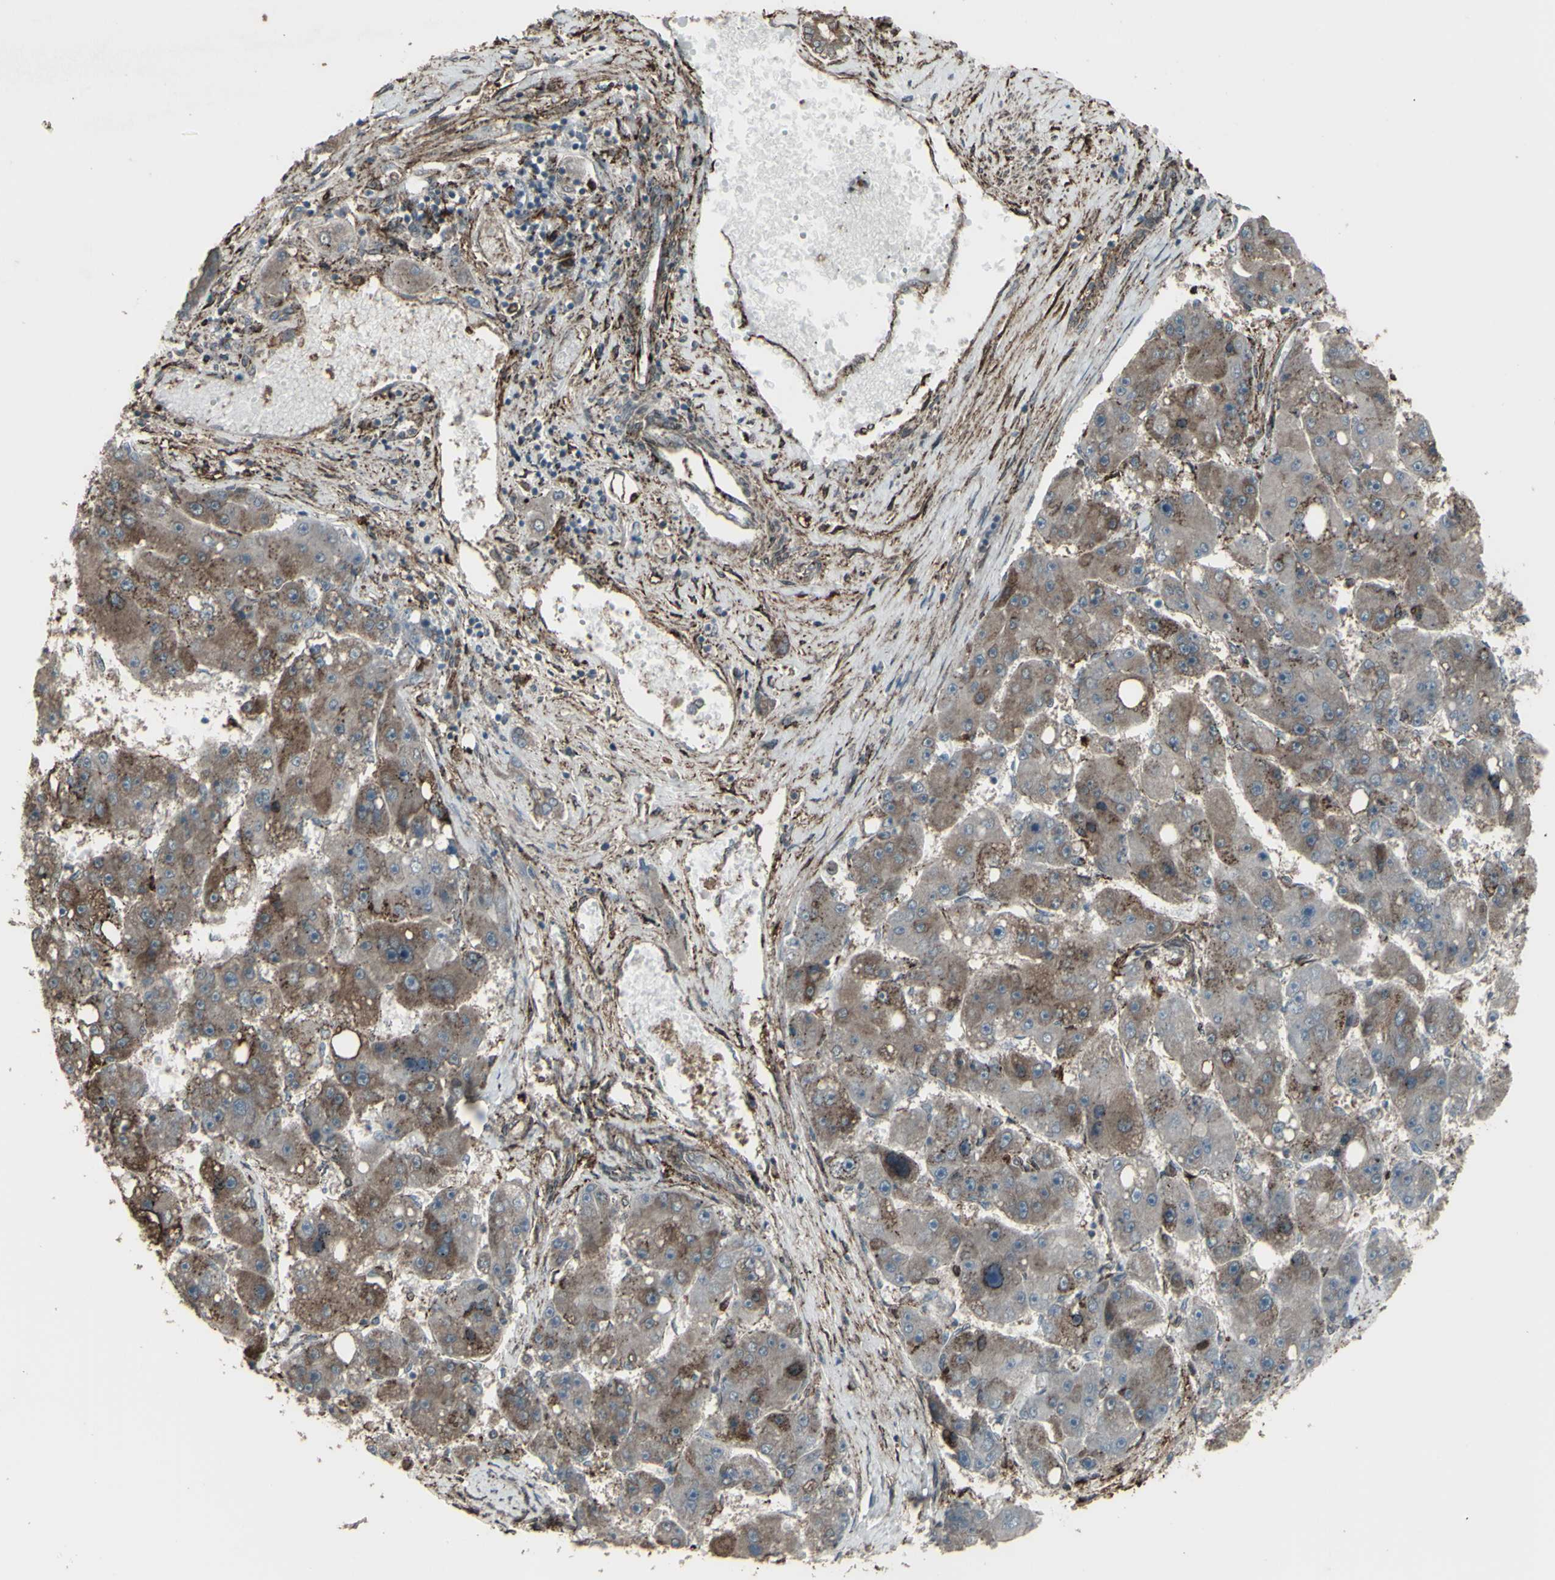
{"staining": {"intensity": "moderate", "quantity": ">75%", "location": "cytoplasmic/membranous"}, "tissue": "liver cancer", "cell_type": "Tumor cells", "image_type": "cancer", "snomed": [{"axis": "morphology", "description": "Carcinoma, Hepatocellular, NOS"}, {"axis": "topography", "description": "Liver"}], "caption": "Protein staining by IHC exhibits moderate cytoplasmic/membranous positivity in approximately >75% of tumor cells in liver cancer. (Brightfield microscopy of DAB IHC at high magnification).", "gene": "SMO", "patient": {"sex": "female", "age": 61}}